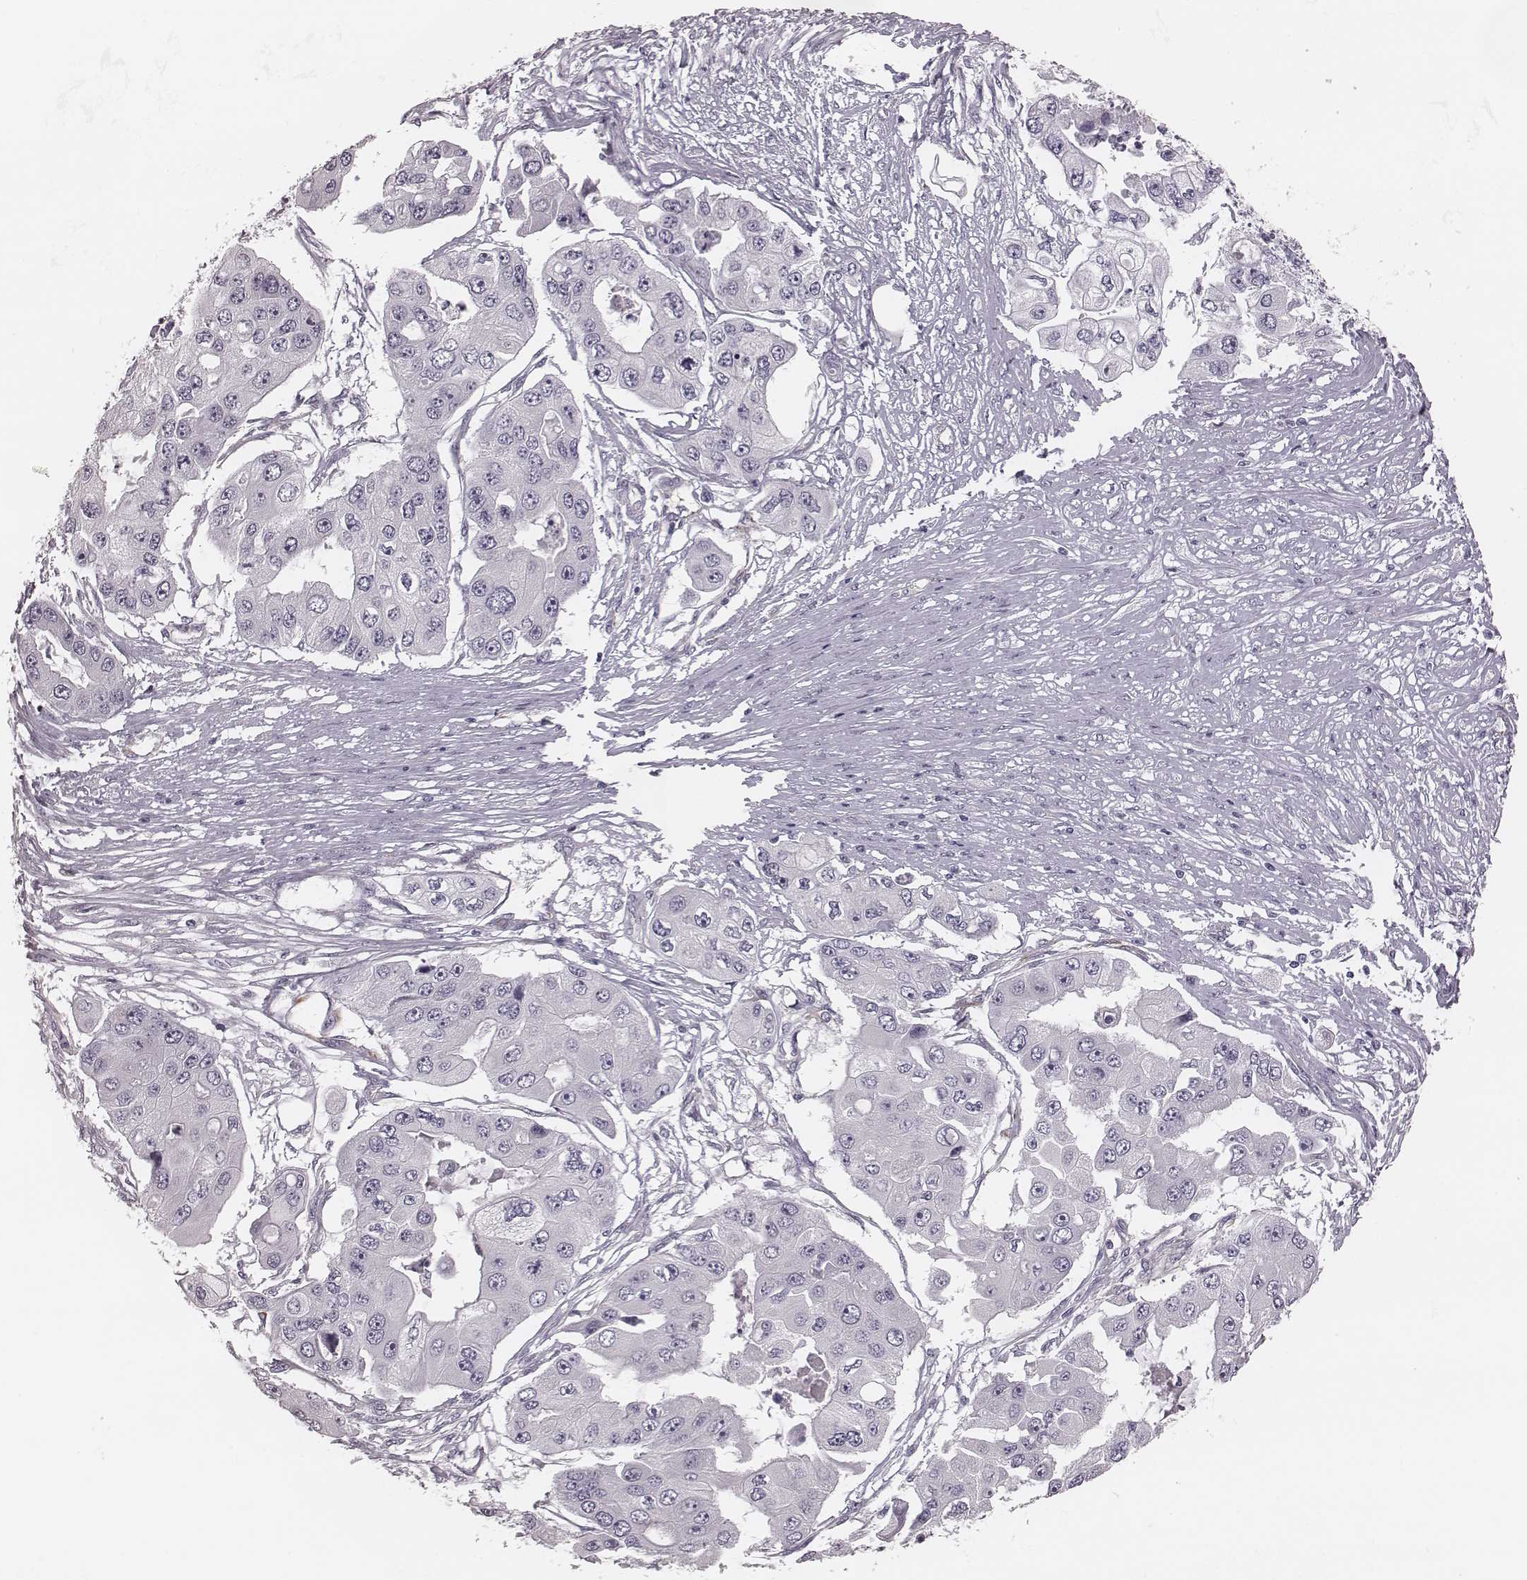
{"staining": {"intensity": "negative", "quantity": "none", "location": "none"}, "tissue": "ovarian cancer", "cell_type": "Tumor cells", "image_type": "cancer", "snomed": [{"axis": "morphology", "description": "Cystadenocarcinoma, serous, NOS"}, {"axis": "topography", "description": "Ovary"}], "caption": "Immunohistochemical staining of serous cystadenocarcinoma (ovarian) exhibits no significant expression in tumor cells.", "gene": "SPA17", "patient": {"sex": "female", "age": 56}}